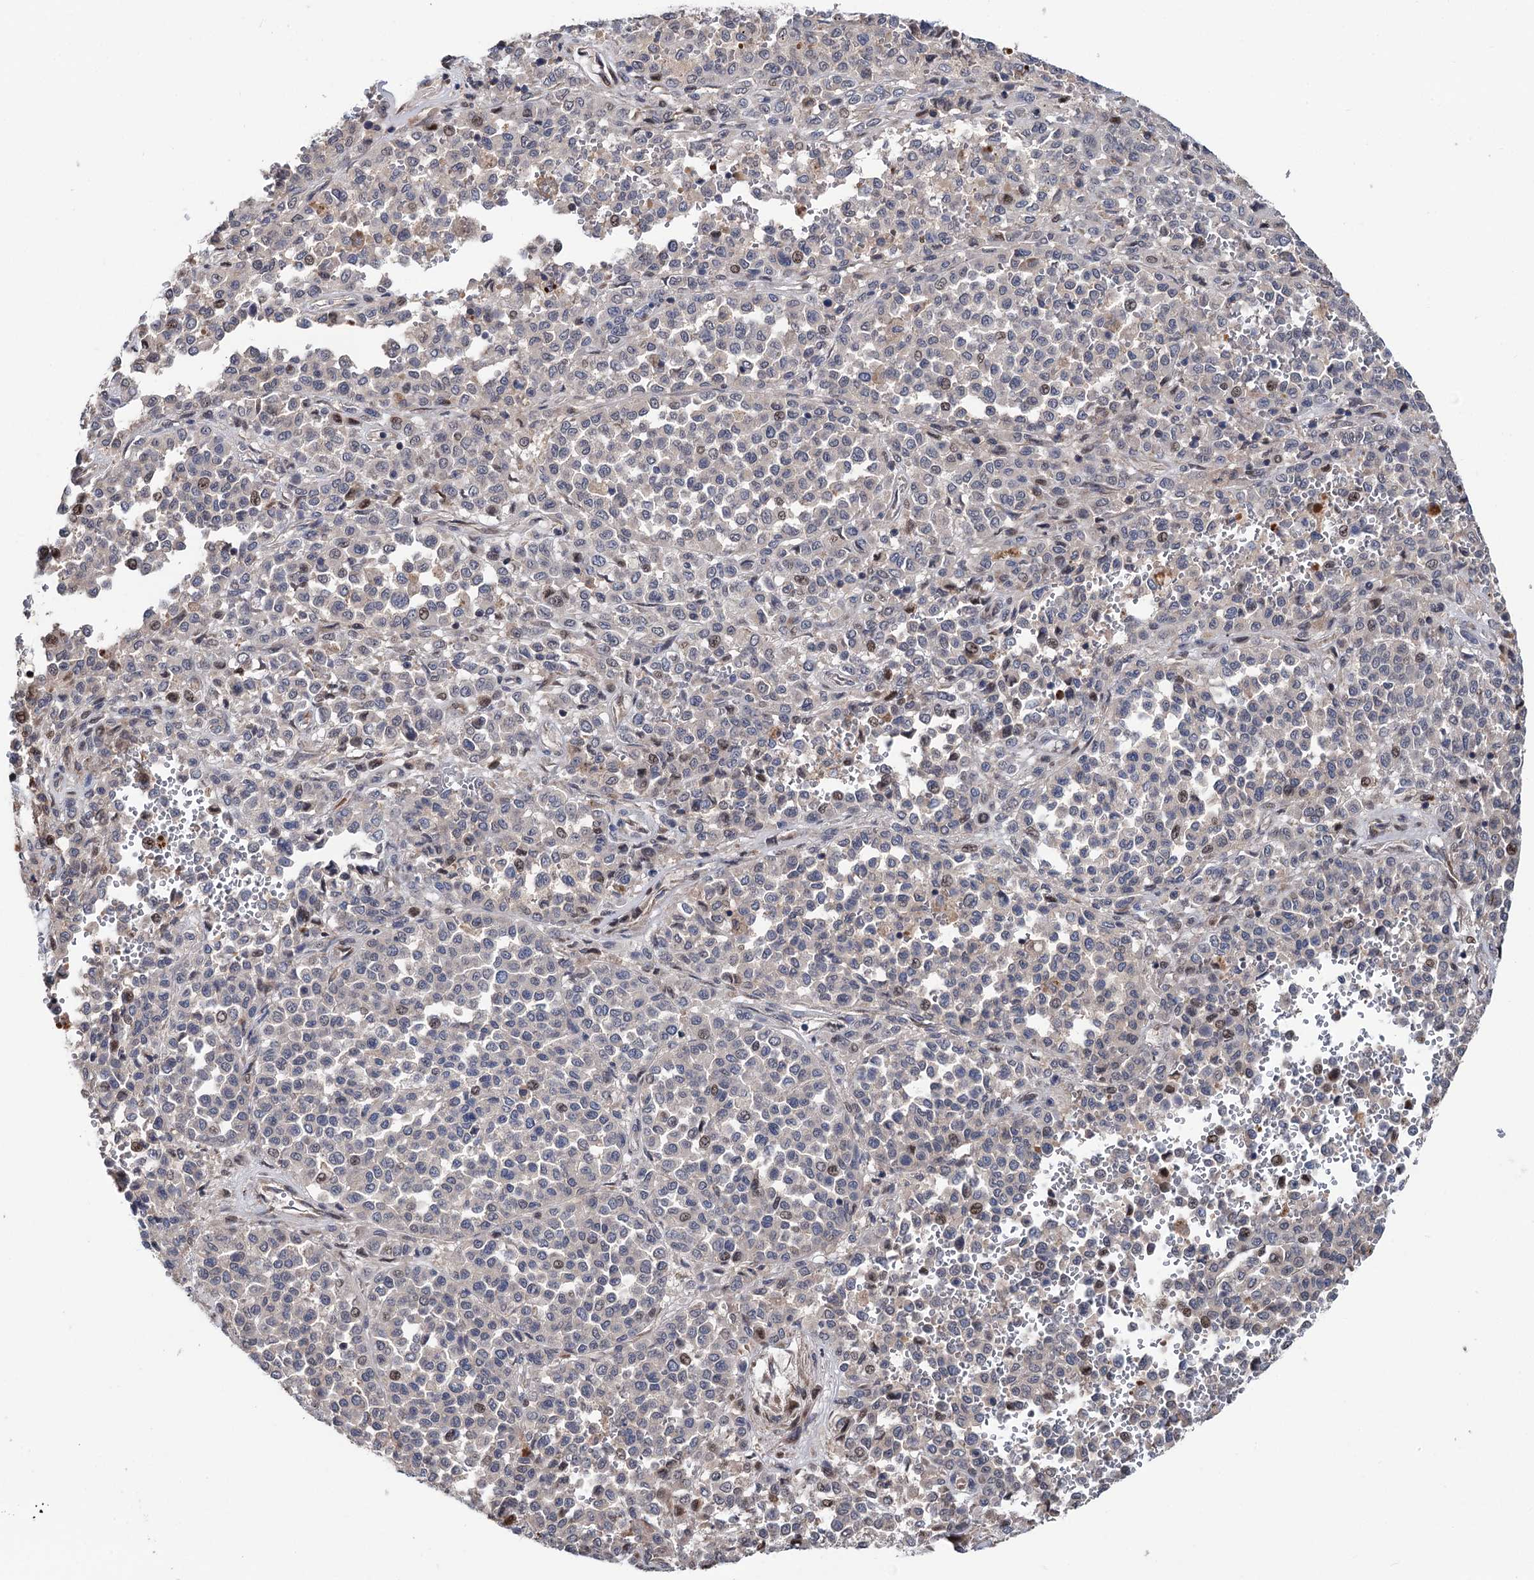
{"staining": {"intensity": "negative", "quantity": "none", "location": "none"}, "tissue": "melanoma", "cell_type": "Tumor cells", "image_type": "cancer", "snomed": [{"axis": "morphology", "description": "Malignant melanoma, Metastatic site"}, {"axis": "topography", "description": "Pancreas"}], "caption": "Tumor cells show no significant staining in malignant melanoma (metastatic site).", "gene": "UBR1", "patient": {"sex": "female", "age": 30}}